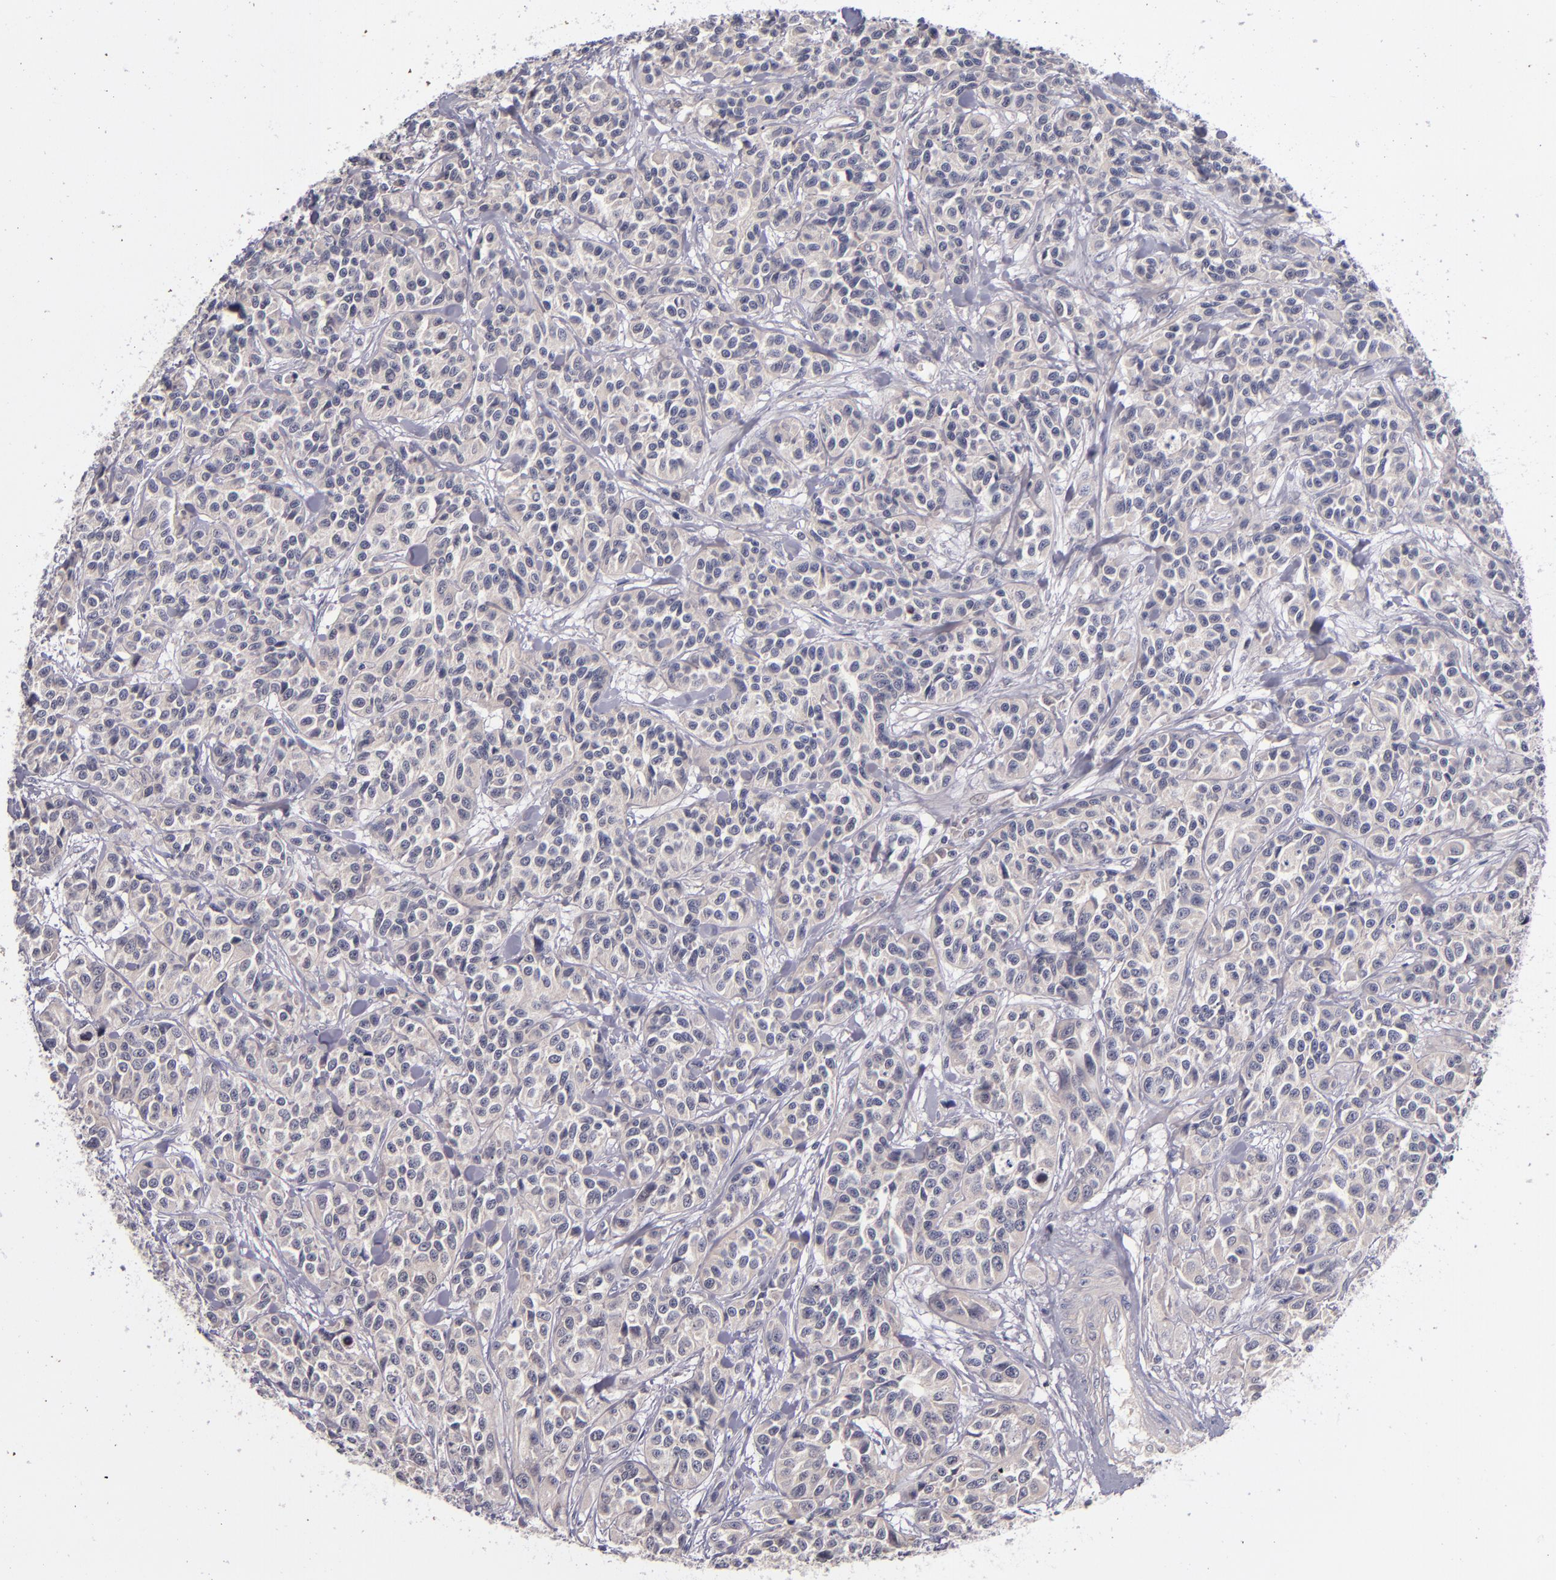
{"staining": {"intensity": "negative", "quantity": "none", "location": "none"}, "tissue": "urothelial cancer", "cell_type": "Tumor cells", "image_type": "cancer", "snomed": [{"axis": "morphology", "description": "Urothelial carcinoma, High grade"}, {"axis": "topography", "description": "Urinary bladder"}], "caption": "An image of human urothelial carcinoma (high-grade) is negative for staining in tumor cells.", "gene": "TSC2", "patient": {"sex": "female", "age": 81}}